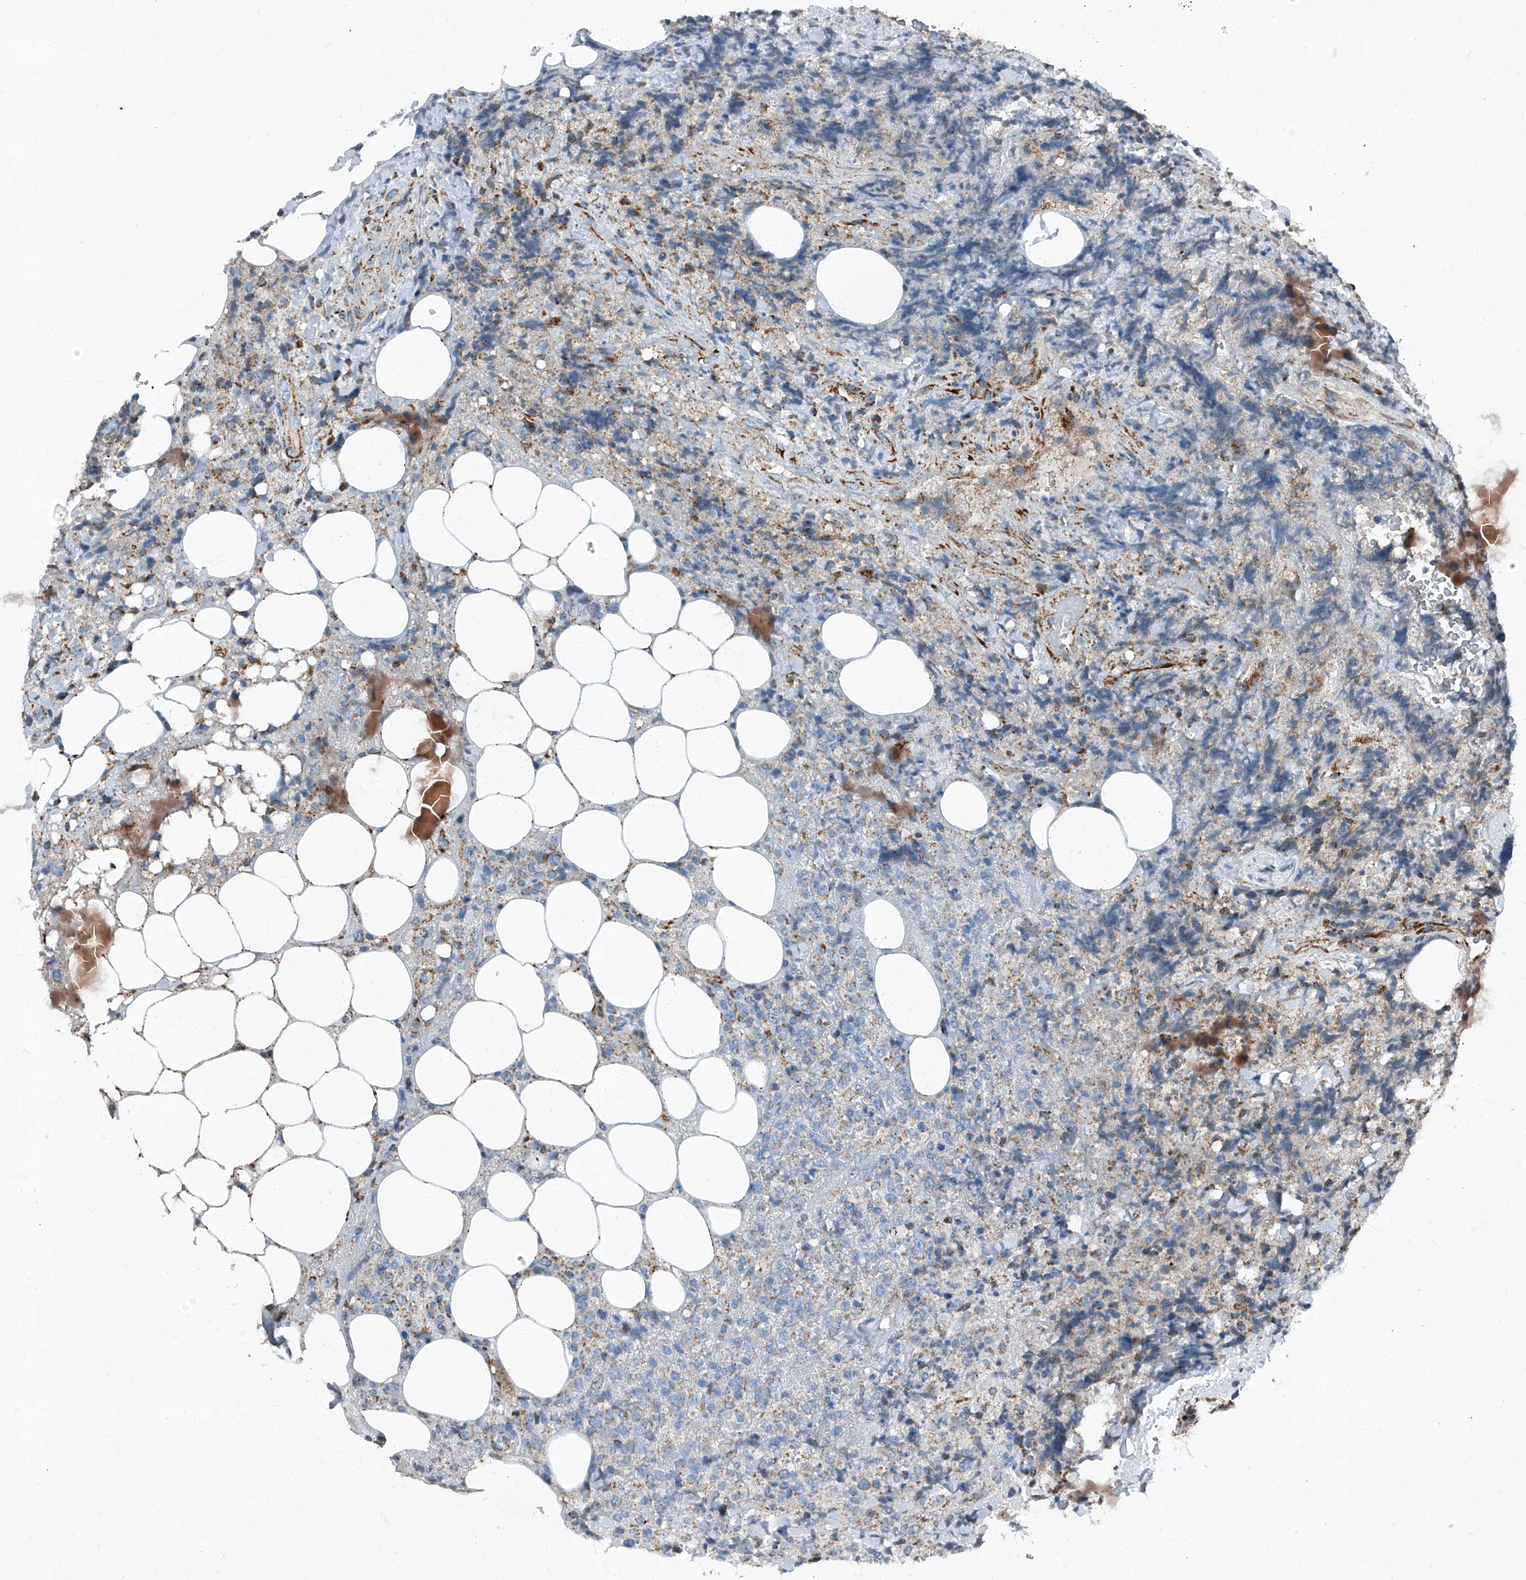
{"staining": {"intensity": "weak", "quantity": "<25%", "location": "cytoplasmic/membranous"}, "tissue": "lymphoma", "cell_type": "Tumor cells", "image_type": "cancer", "snomed": [{"axis": "morphology", "description": "Malignant lymphoma, non-Hodgkin's type, High grade"}, {"axis": "topography", "description": "Lymph node"}], "caption": "A high-resolution photomicrograph shows immunohistochemistry (IHC) staining of malignant lymphoma, non-Hodgkin's type (high-grade), which demonstrates no significant positivity in tumor cells.", "gene": "CHRNA7", "patient": {"sex": "male", "age": 13}}